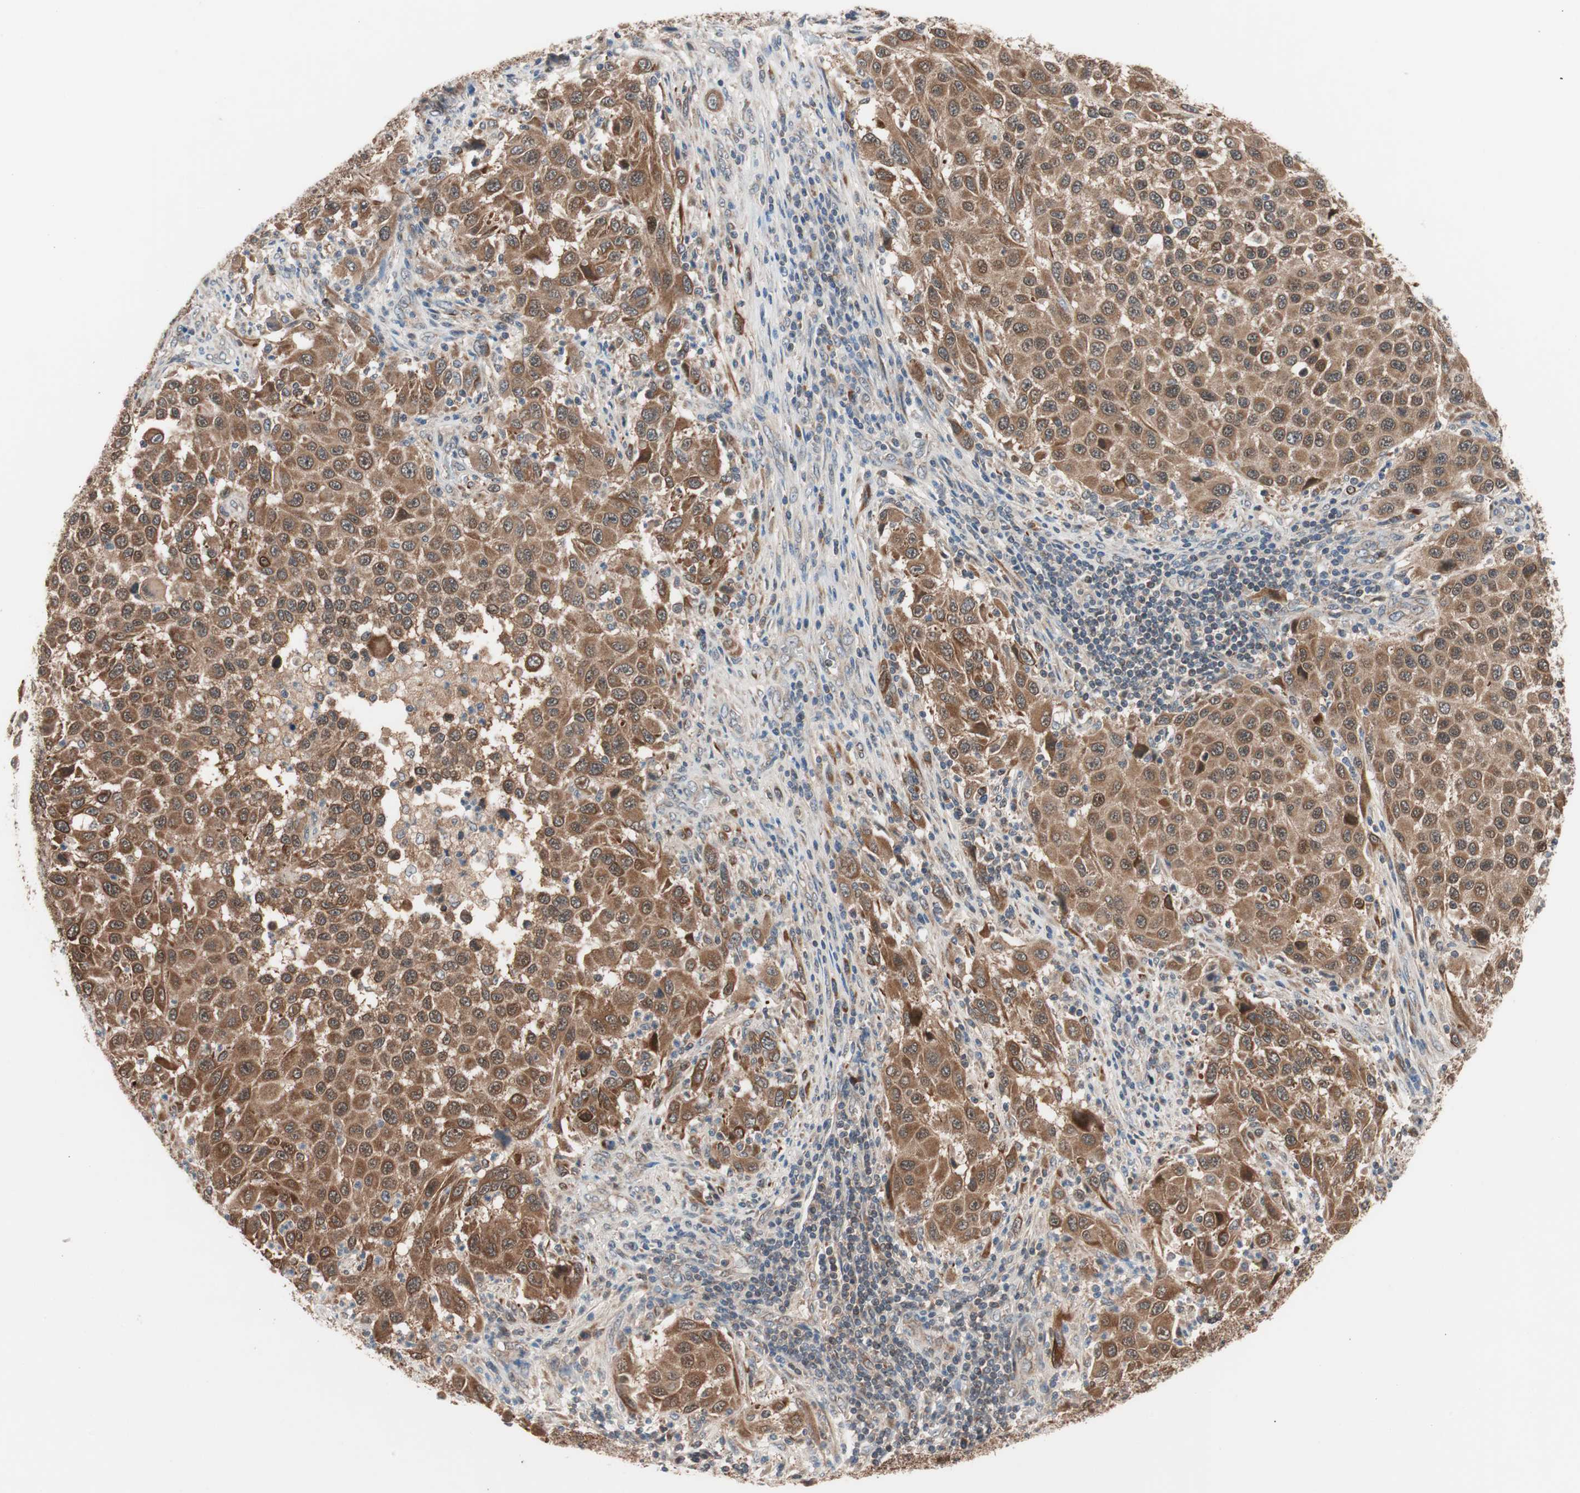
{"staining": {"intensity": "moderate", "quantity": ">75%", "location": "cytoplasmic/membranous"}, "tissue": "melanoma", "cell_type": "Tumor cells", "image_type": "cancer", "snomed": [{"axis": "morphology", "description": "Malignant melanoma, Metastatic site"}, {"axis": "topography", "description": "Lymph node"}], "caption": "Brown immunohistochemical staining in malignant melanoma (metastatic site) exhibits moderate cytoplasmic/membranous staining in approximately >75% of tumor cells.", "gene": "HMBS", "patient": {"sex": "male", "age": 61}}